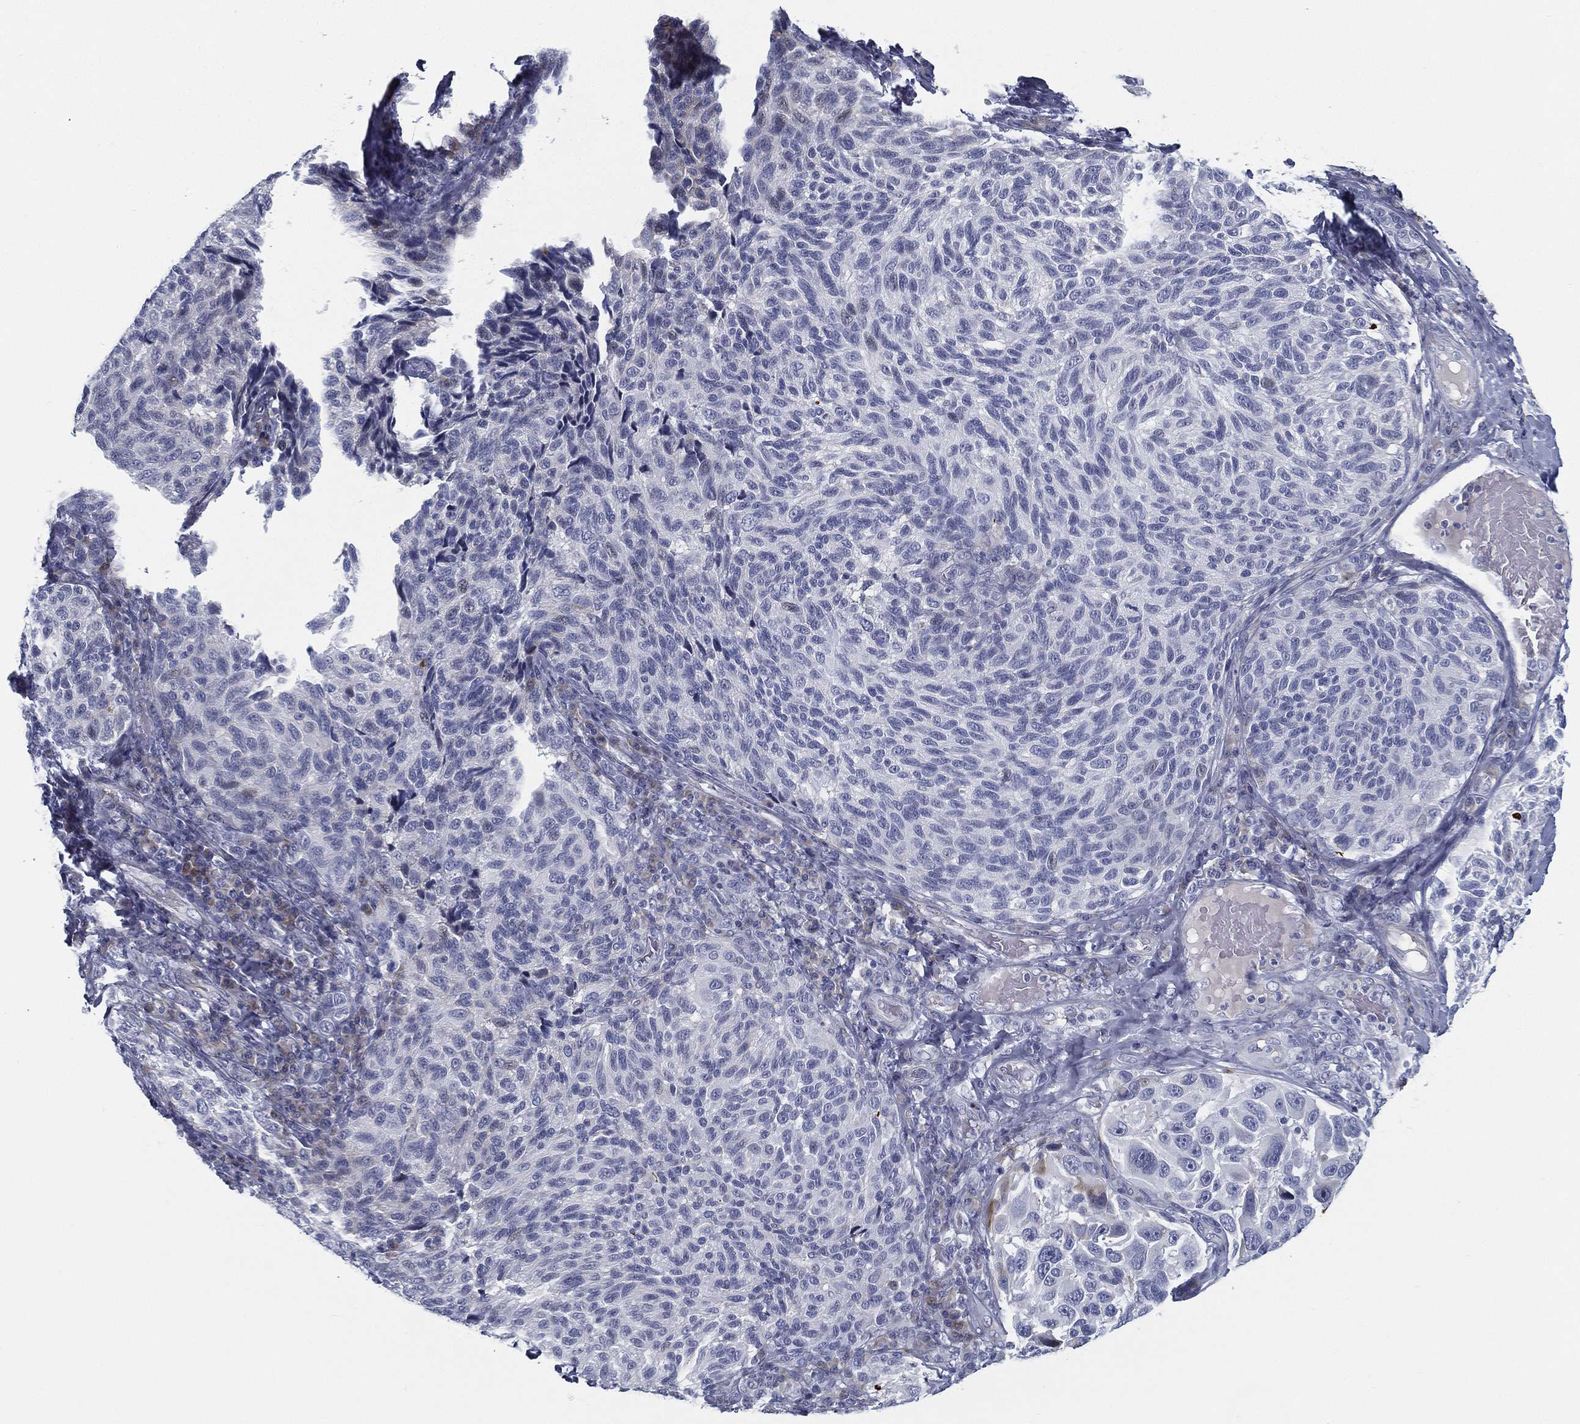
{"staining": {"intensity": "negative", "quantity": "none", "location": "none"}, "tissue": "melanoma", "cell_type": "Tumor cells", "image_type": "cancer", "snomed": [{"axis": "morphology", "description": "Malignant melanoma, NOS"}, {"axis": "topography", "description": "Skin"}], "caption": "Tumor cells are negative for protein expression in human malignant melanoma.", "gene": "SPPL2C", "patient": {"sex": "female", "age": 73}}